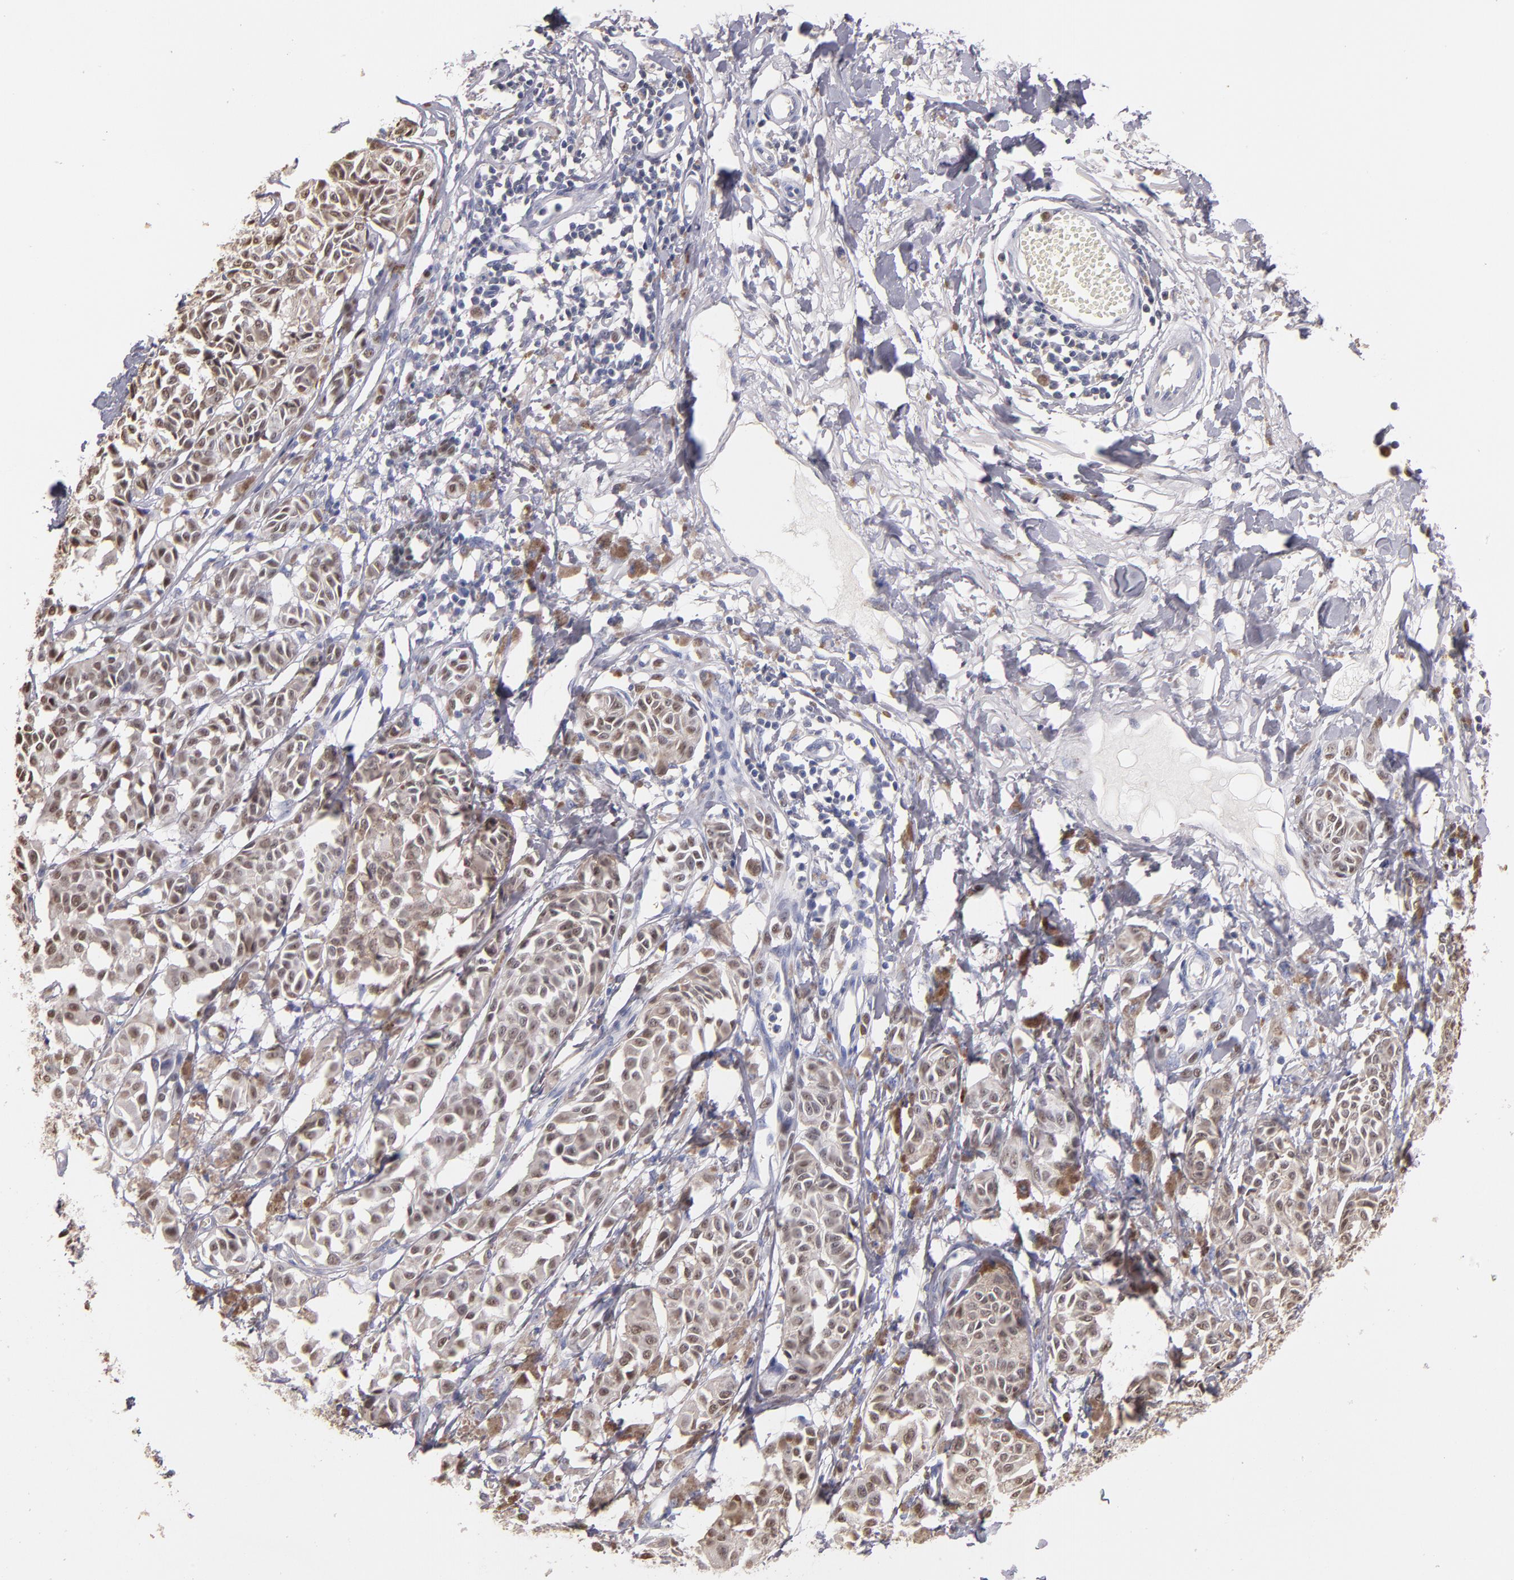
{"staining": {"intensity": "moderate", "quantity": ">75%", "location": "nuclear"}, "tissue": "melanoma", "cell_type": "Tumor cells", "image_type": "cancer", "snomed": [{"axis": "morphology", "description": "Malignant melanoma, NOS"}, {"axis": "topography", "description": "Skin"}], "caption": "DAB immunohistochemical staining of melanoma shows moderate nuclear protein positivity in approximately >75% of tumor cells. The staining is performed using DAB brown chromogen to label protein expression. The nuclei are counter-stained blue using hematoxylin.", "gene": "SOX10", "patient": {"sex": "male", "age": 76}}